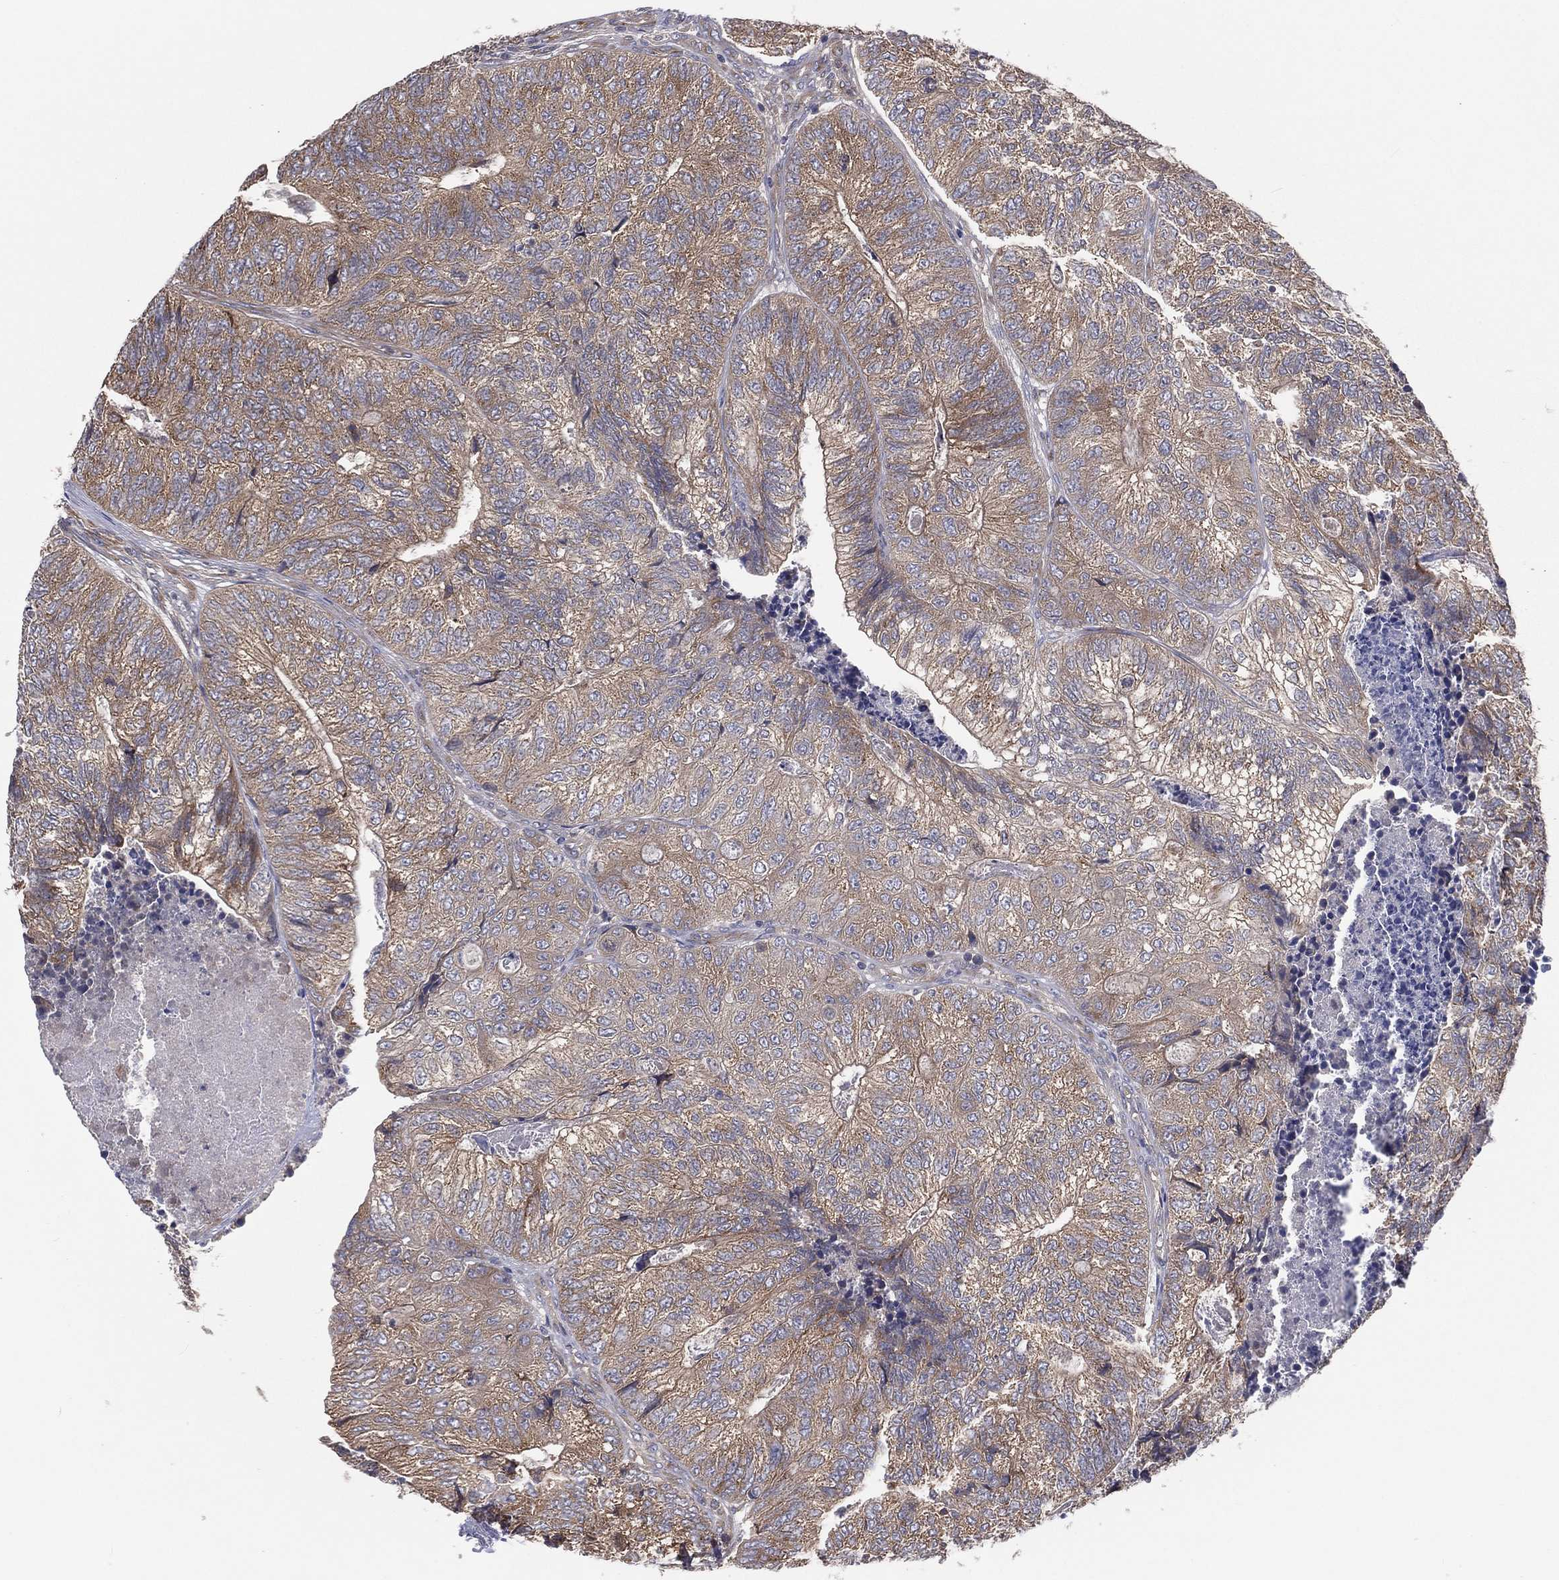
{"staining": {"intensity": "moderate", "quantity": "25%-75%", "location": "cytoplasmic/membranous"}, "tissue": "colorectal cancer", "cell_type": "Tumor cells", "image_type": "cancer", "snomed": [{"axis": "morphology", "description": "Adenocarcinoma, NOS"}, {"axis": "topography", "description": "Colon"}], "caption": "Adenocarcinoma (colorectal) stained for a protein displays moderate cytoplasmic/membranous positivity in tumor cells.", "gene": "EIF2B5", "patient": {"sex": "female", "age": 67}}